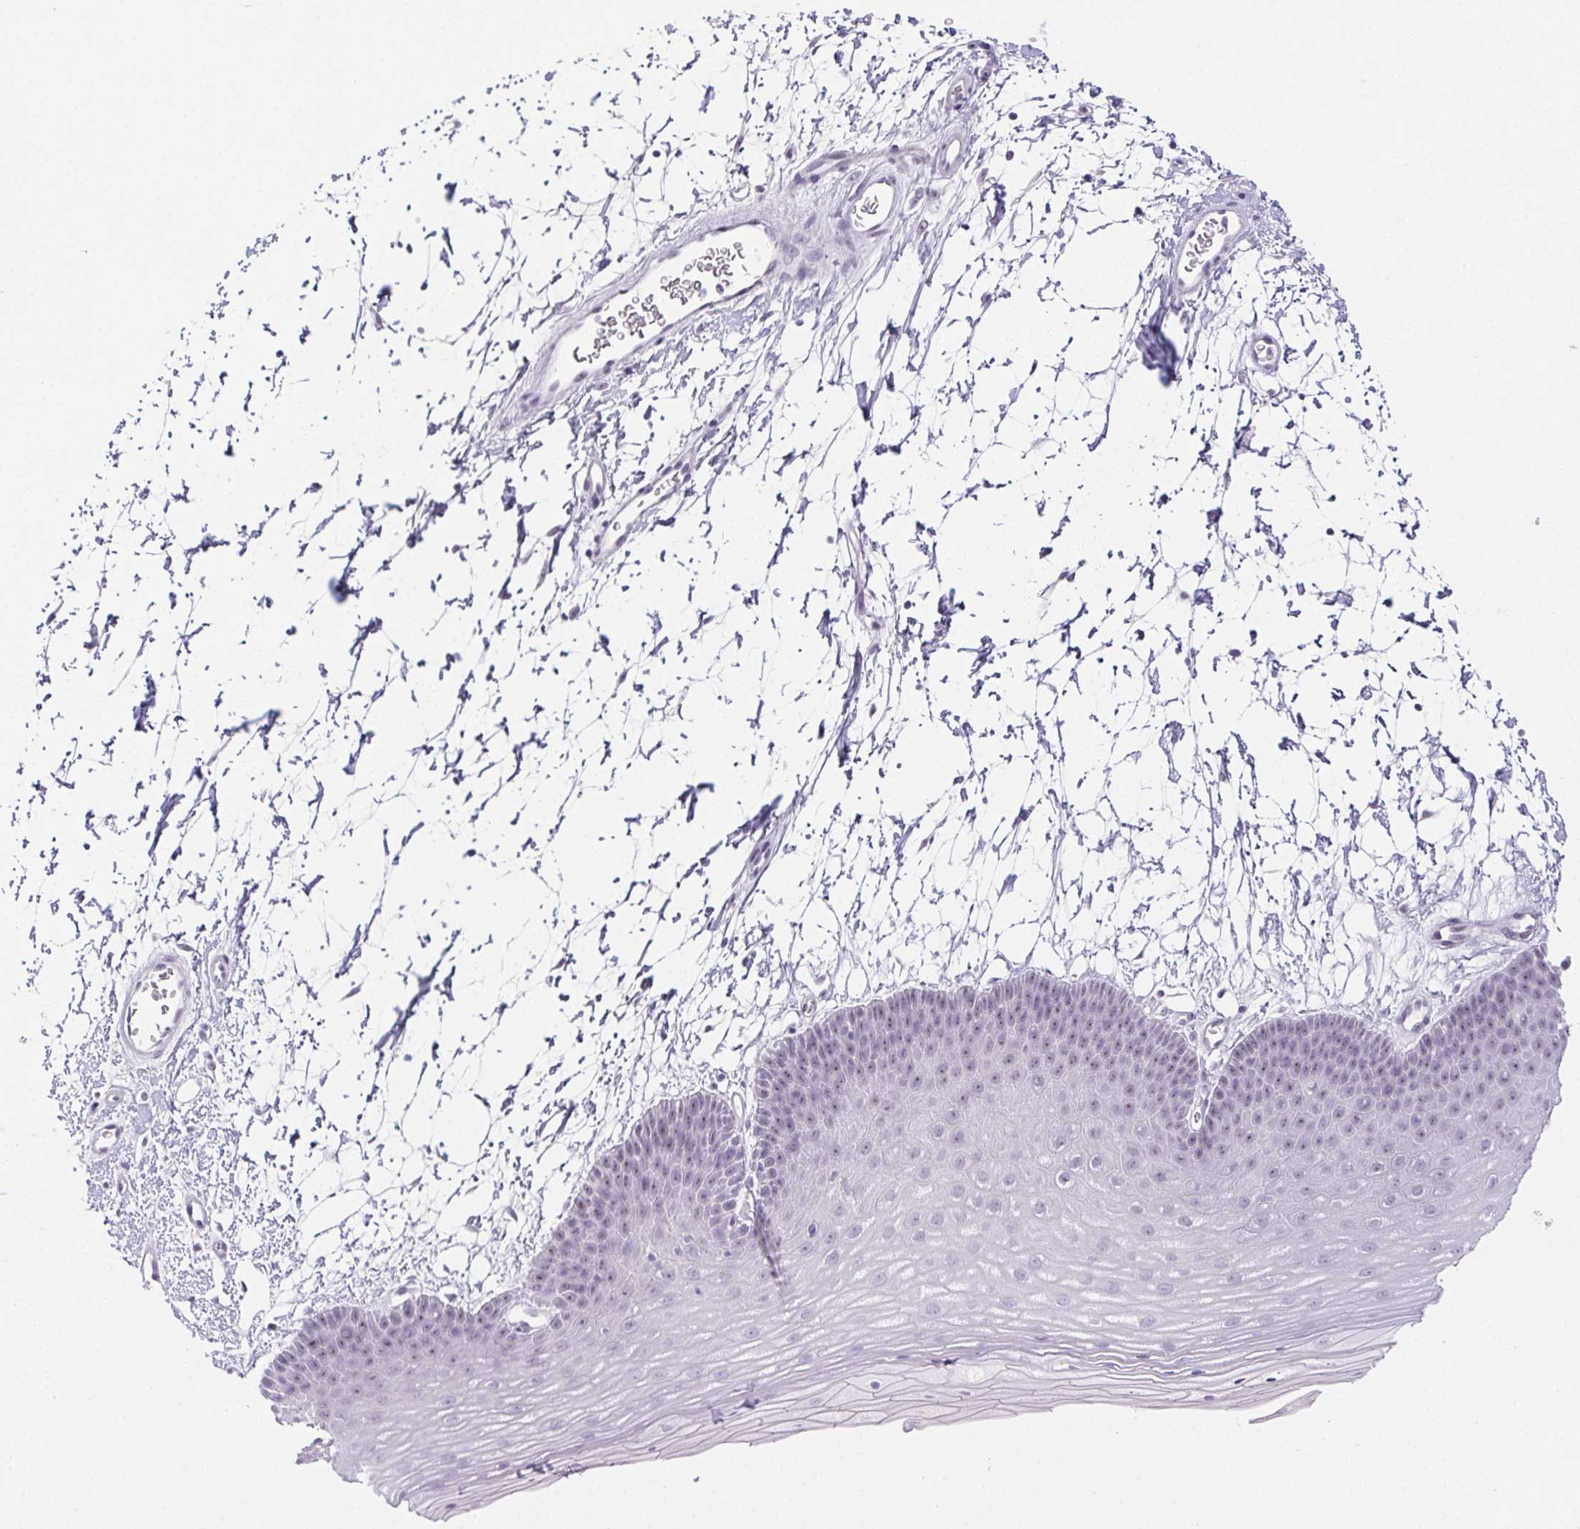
{"staining": {"intensity": "weak", "quantity": "25%-75%", "location": "nuclear"}, "tissue": "skin", "cell_type": "Epidermal cells", "image_type": "normal", "snomed": [{"axis": "morphology", "description": "Normal tissue, NOS"}, {"axis": "topography", "description": "Anal"}], "caption": "Skin stained with DAB (3,3'-diaminobenzidine) immunohistochemistry (IHC) demonstrates low levels of weak nuclear positivity in approximately 25%-75% of epidermal cells. (brown staining indicates protein expression, while blue staining denotes nuclei).", "gene": "ST8SIA3", "patient": {"sex": "male", "age": 53}}